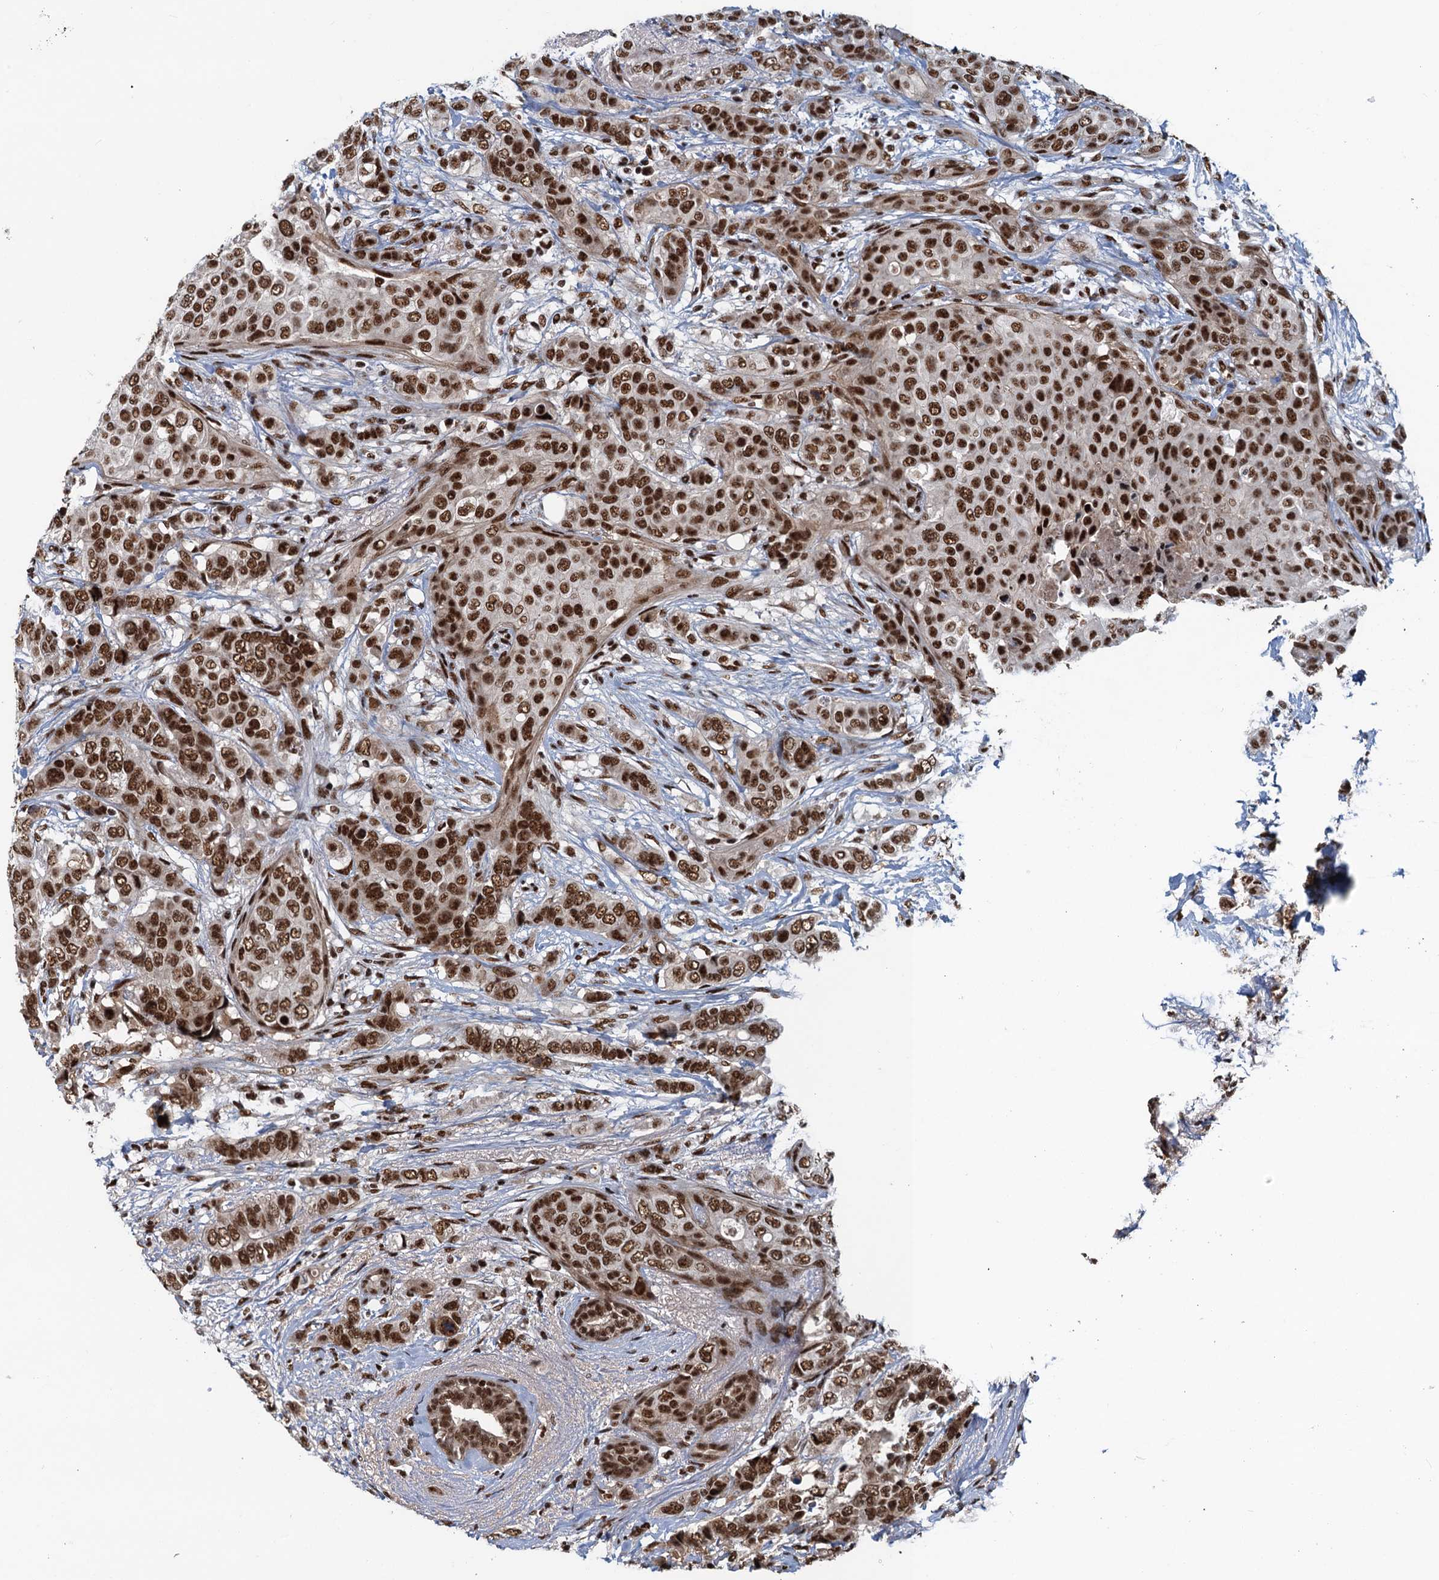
{"staining": {"intensity": "strong", "quantity": ">75%", "location": "nuclear"}, "tissue": "breast cancer", "cell_type": "Tumor cells", "image_type": "cancer", "snomed": [{"axis": "morphology", "description": "Lobular carcinoma"}, {"axis": "topography", "description": "Breast"}], "caption": "An IHC image of tumor tissue is shown. Protein staining in brown highlights strong nuclear positivity in breast cancer (lobular carcinoma) within tumor cells.", "gene": "ZC3H18", "patient": {"sex": "female", "age": 51}}